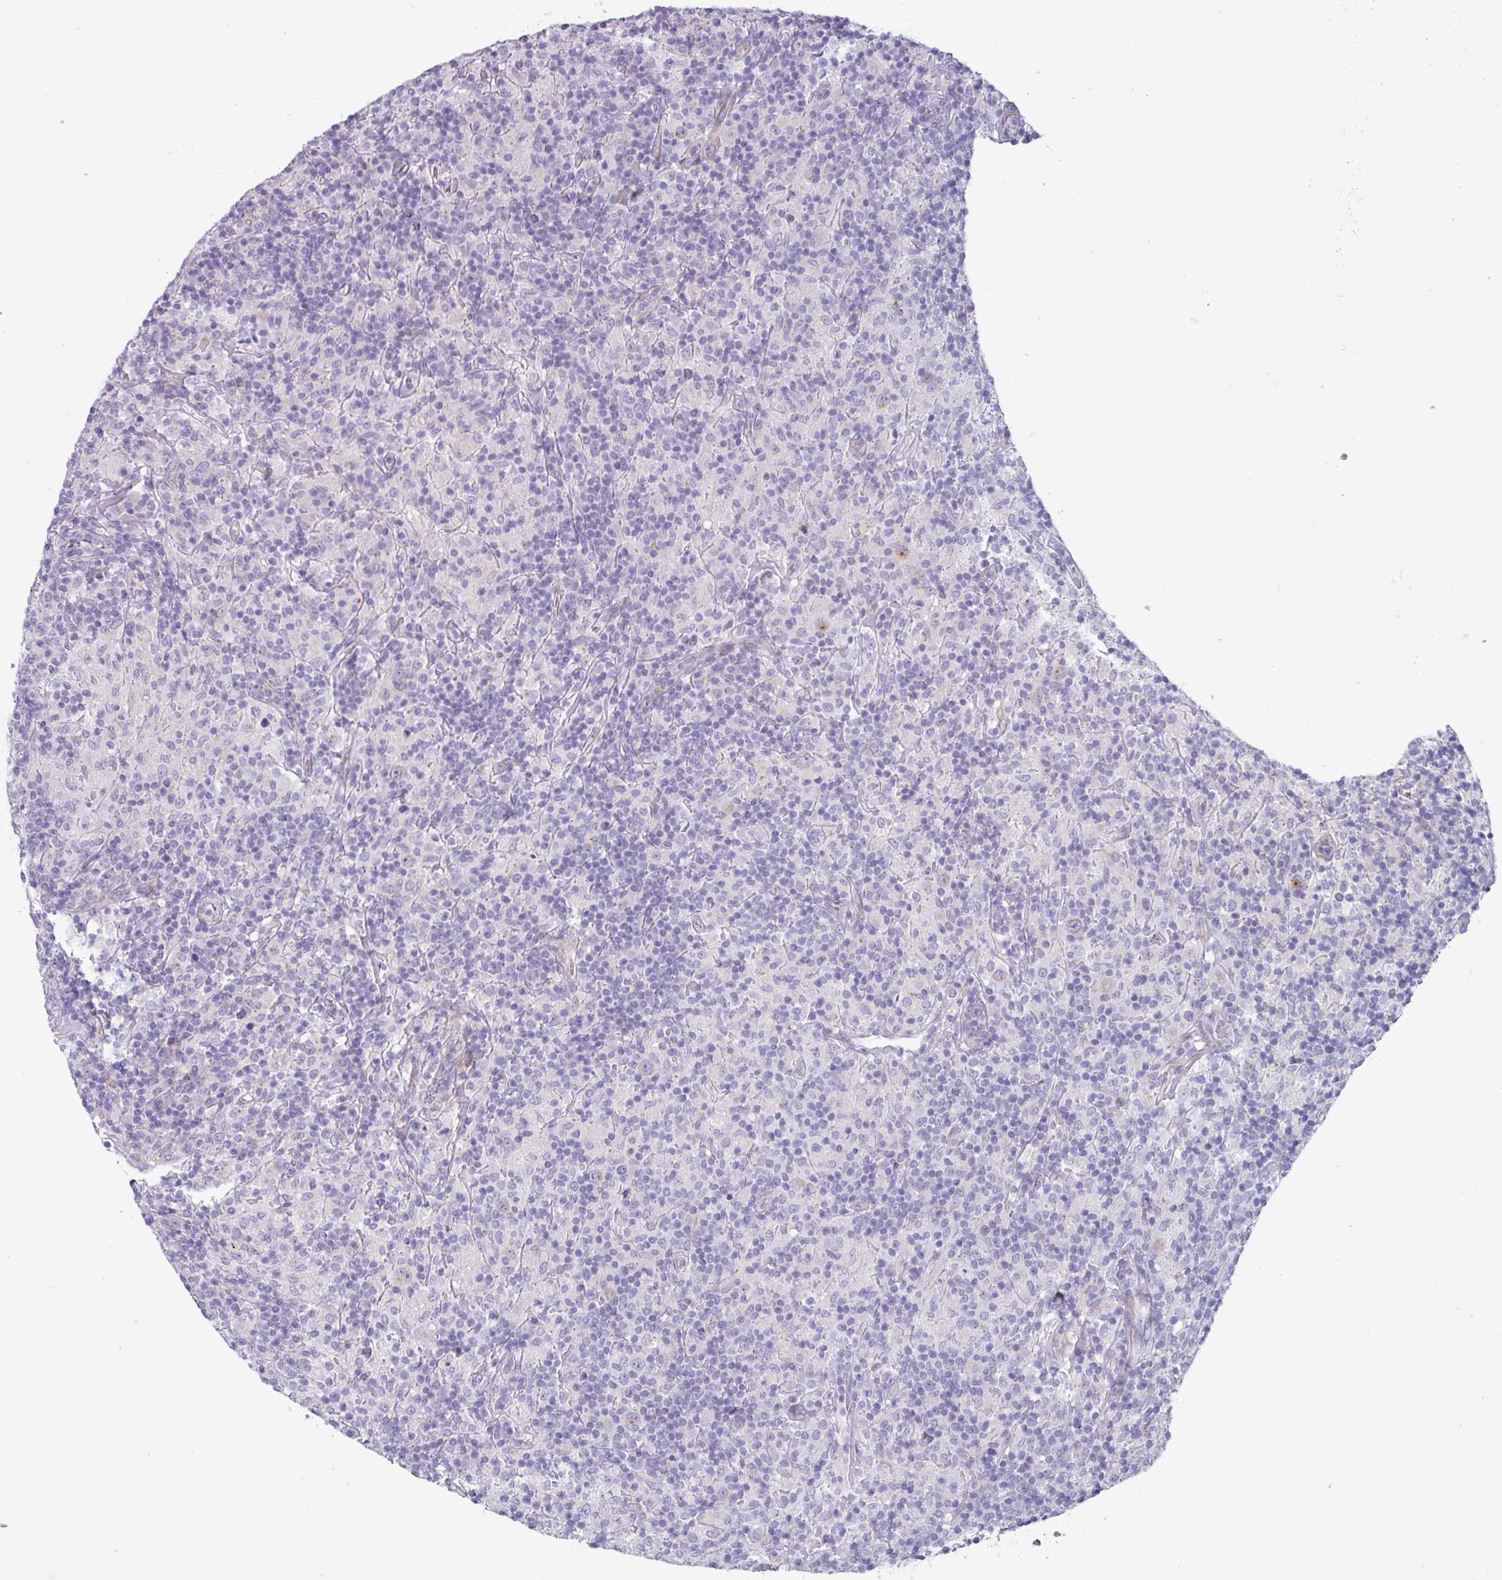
{"staining": {"intensity": "negative", "quantity": "none", "location": "none"}, "tissue": "lymphoma", "cell_type": "Tumor cells", "image_type": "cancer", "snomed": [{"axis": "morphology", "description": "Hodgkin's disease, NOS"}, {"axis": "topography", "description": "Lymph node"}], "caption": "High power microscopy image of an IHC histopathology image of Hodgkin's disease, revealing no significant staining in tumor cells. Brightfield microscopy of immunohistochemistry stained with DAB (brown) and hematoxylin (blue), captured at high magnification.", "gene": "ADGRE1", "patient": {"sex": "male", "age": 70}}